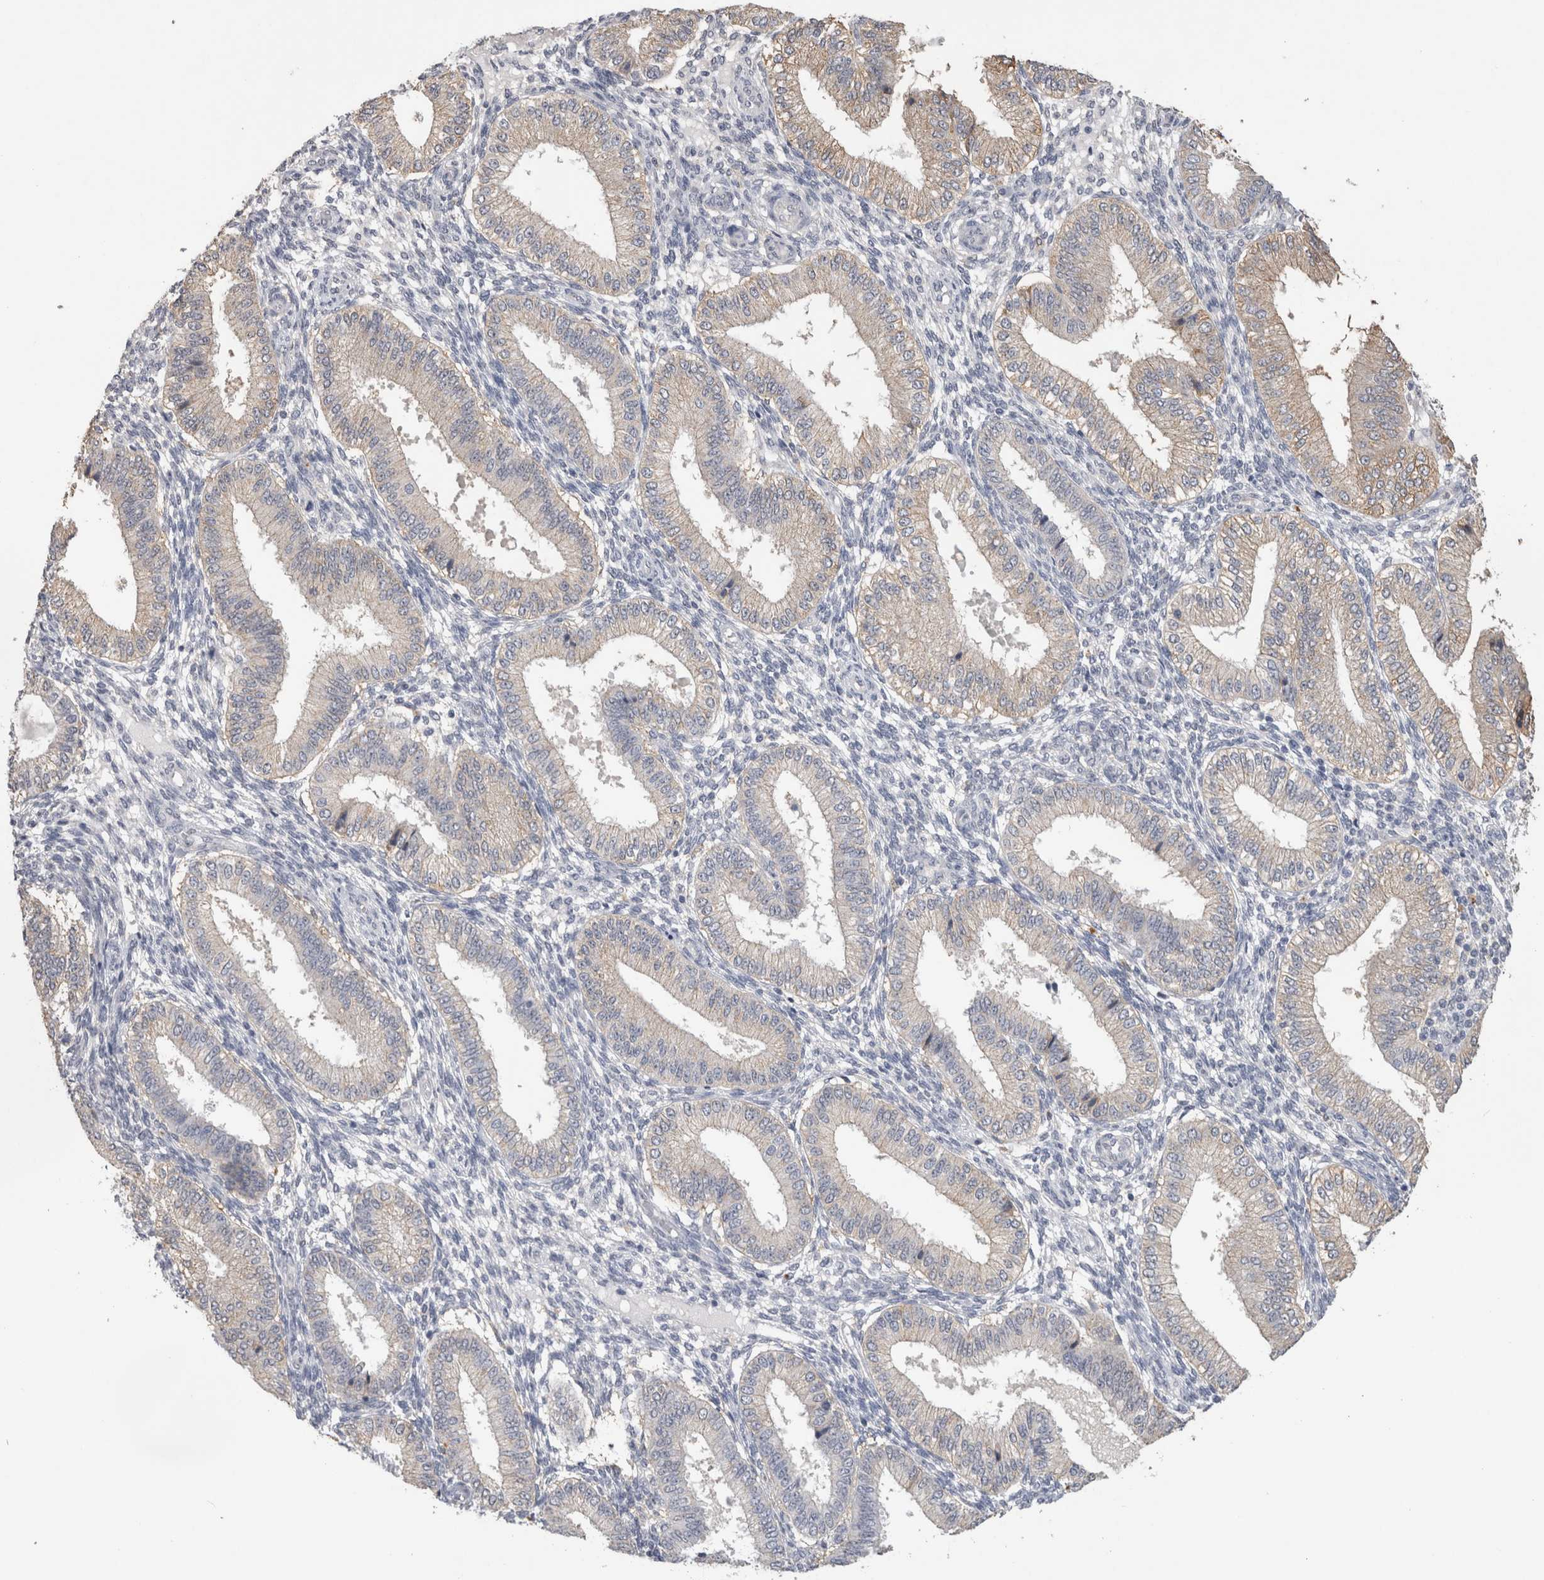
{"staining": {"intensity": "weak", "quantity": "25%-75%", "location": "cytoplasmic/membranous"}, "tissue": "endometrium", "cell_type": "Cells in endometrial stroma", "image_type": "normal", "snomed": [{"axis": "morphology", "description": "Normal tissue, NOS"}, {"axis": "topography", "description": "Endometrium"}], "caption": "Immunohistochemical staining of benign endometrium demonstrates low levels of weak cytoplasmic/membranous staining in about 25%-75% of cells in endometrial stroma.", "gene": "CNTFR", "patient": {"sex": "female", "age": 39}}